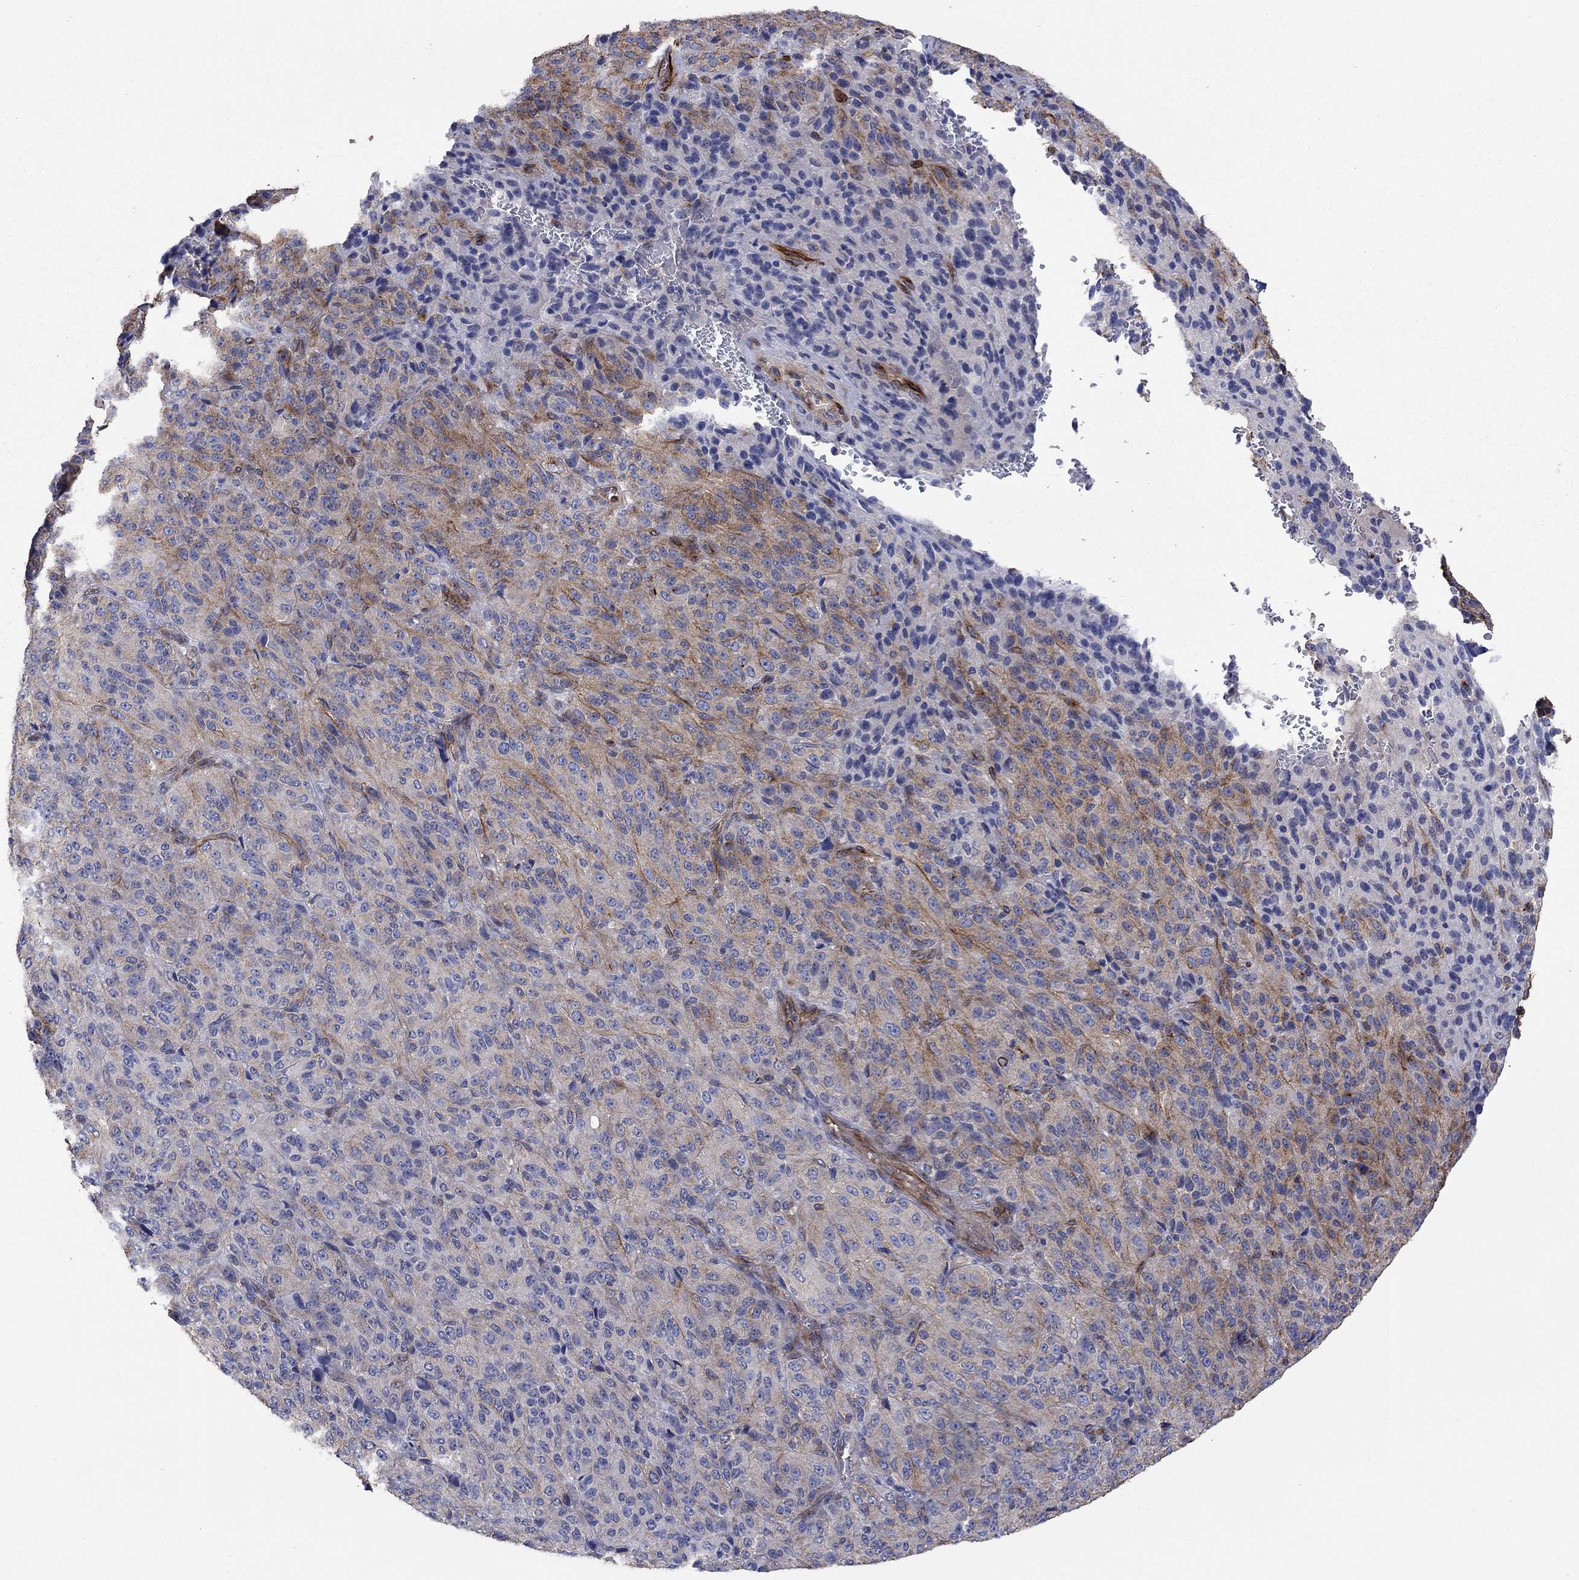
{"staining": {"intensity": "moderate", "quantity": "25%-75%", "location": "cytoplasmic/membranous"}, "tissue": "melanoma", "cell_type": "Tumor cells", "image_type": "cancer", "snomed": [{"axis": "morphology", "description": "Malignant melanoma, Metastatic site"}, {"axis": "topography", "description": "Brain"}], "caption": "DAB (3,3'-diaminobenzidine) immunohistochemical staining of human malignant melanoma (metastatic site) displays moderate cytoplasmic/membranous protein staining in about 25%-75% of tumor cells.", "gene": "TPRN", "patient": {"sex": "female", "age": 56}}